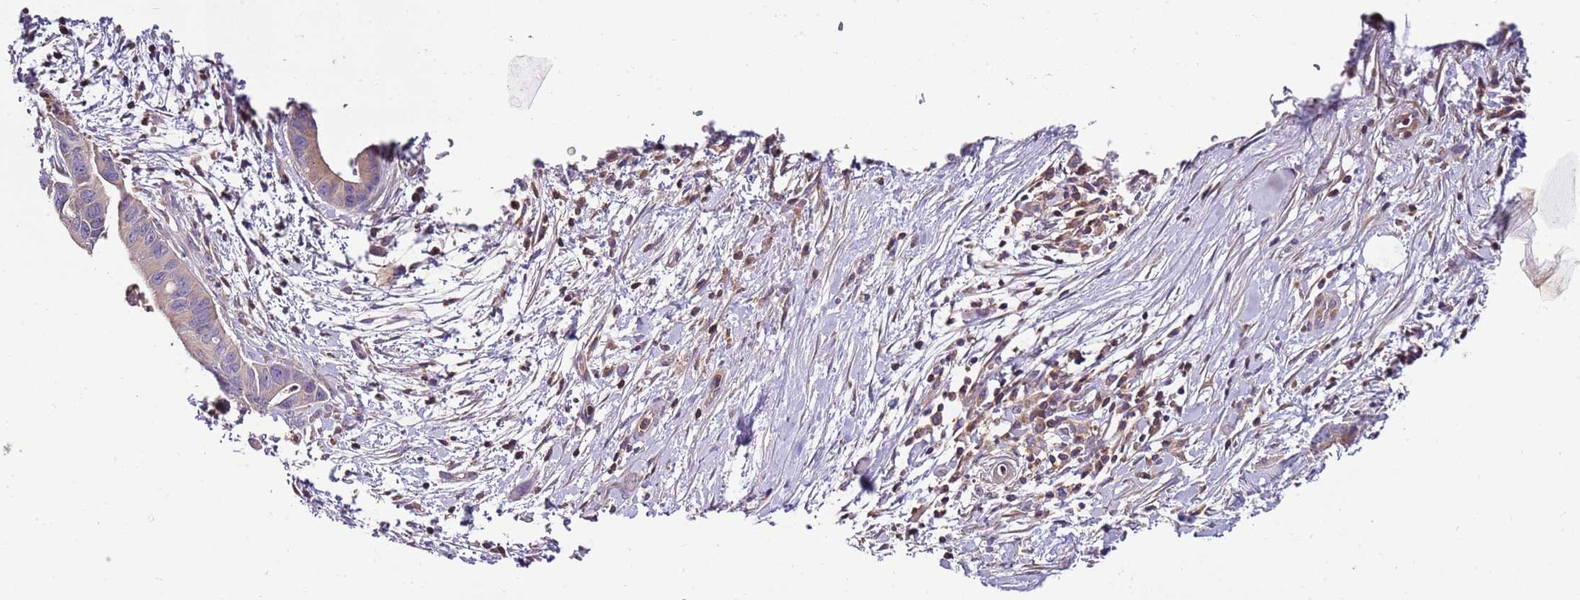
{"staining": {"intensity": "weak", "quantity": "25%-75%", "location": "cytoplasmic/membranous"}, "tissue": "pancreatic cancer", "cell_type": "Tumor cells", "image_type": "cancer", "snomed": [{"axis": "morphology", "description": "Adenocarcinoma, NOS"}, {"axis": "topography", "description": "Pancreas"}], "caption": "High-power microscopy captured an immunohistochemistry image of pancreatic cancer (adenocarcinoma), revealing weak cytoplasmic/membranous expression in approximately 25%-75% of tumor cells. (DAB IHC with brightfield microscopy, high magnification).", "gene": "IGIP", "patient": {"sex": "male", "age": 73}}